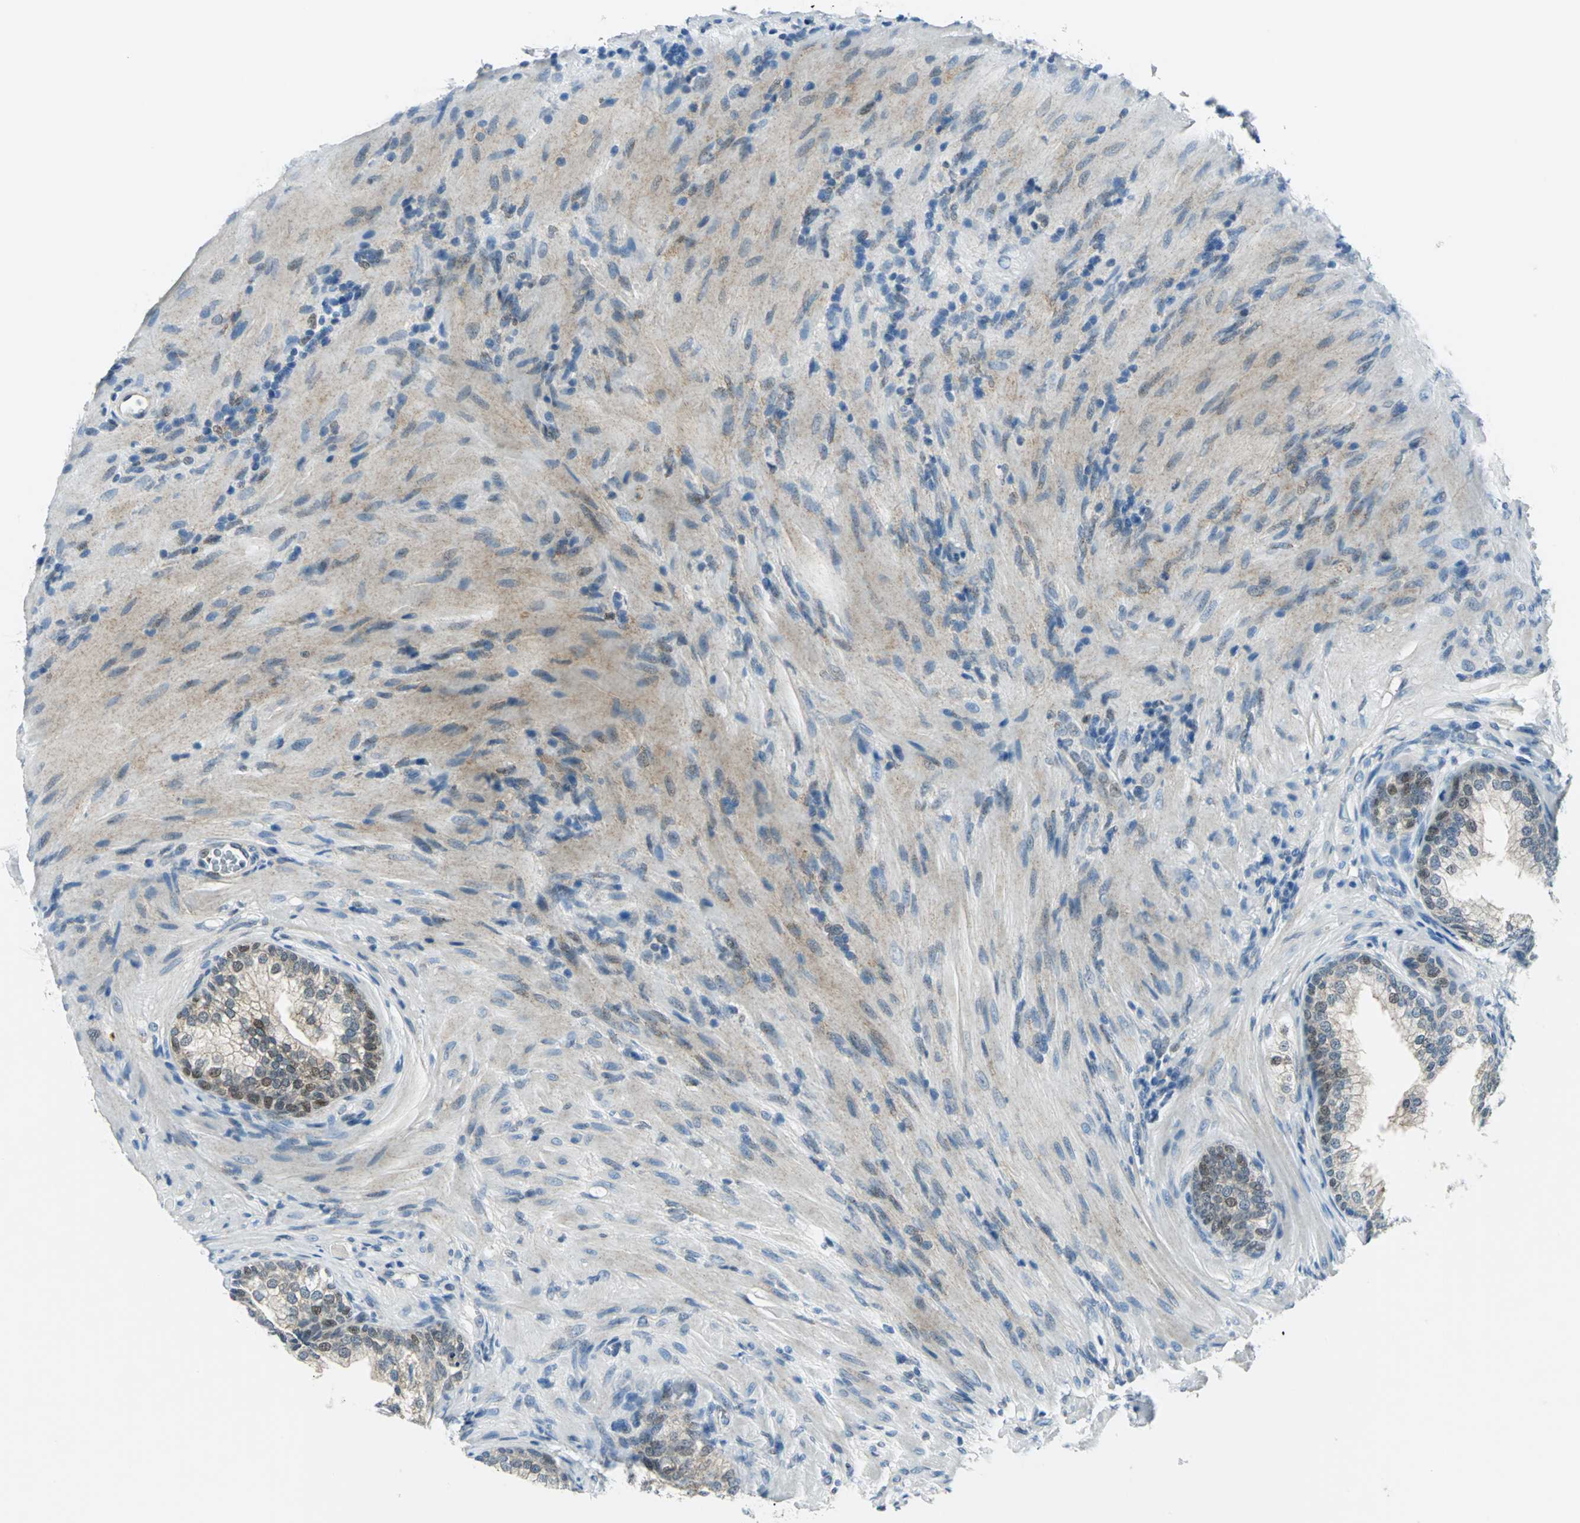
{"staining": {"intensity": "moderate", "quantity": "25%-75%", "location": "cytoplasmic/membranous,nuclear"}, "tissue": "prostate", "cell_type": "Glandular cells", "image_type": "normal", "snomed": [{"axis": "morphology", "description": "Normal tissue, NOS"}, {"axis": "topography", "description": "Prostate"}], "caption": "Normal prostate shows moderate cytoplasmic/membranous,nuclear expression in about 25%-75% of glandular cells, visualized by immunohistochemistry.", "gene": "AKR1A1", "patient": {"sex": "male", "age": 76}}